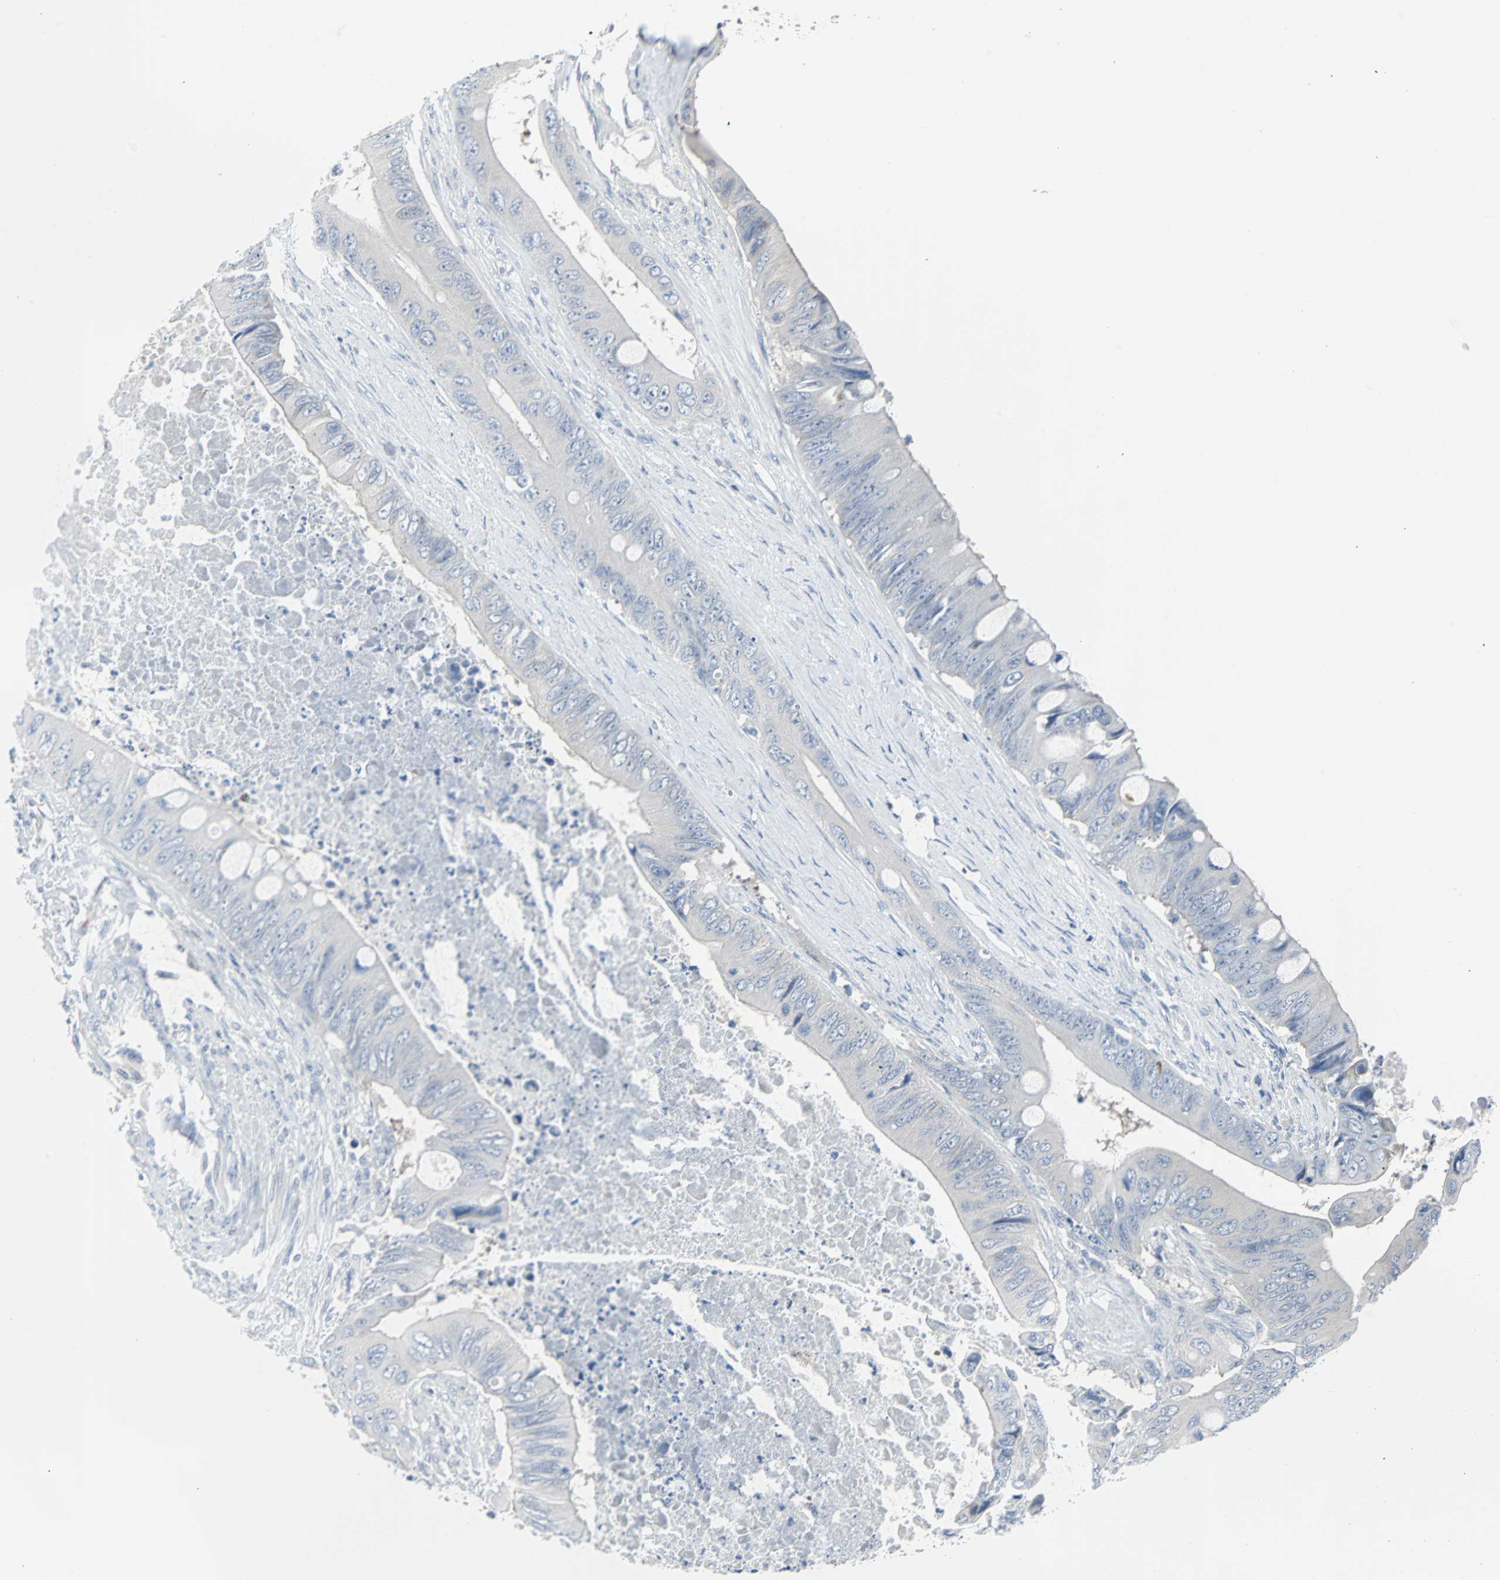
{"staining": {"intensity": "negative", "quantity": "none", "location": "none"}, "tissue": "colorectal cancer", "cell_type": "Tumor cells", "image_type": "cancer", "snomed": [{"axis": "morphology", "description": "Adenocarcinoma, NOS"}, {"axis": "topography", "description": "Rectum"}], "caption": "Photomicrograph shows no significant protein positivity in tumor cells of colorectal cancer (adenocarcinoma). Nuclei are stained in blue.", "gene": "RASA1", "patient": {"sex": "female", "age": 77}}